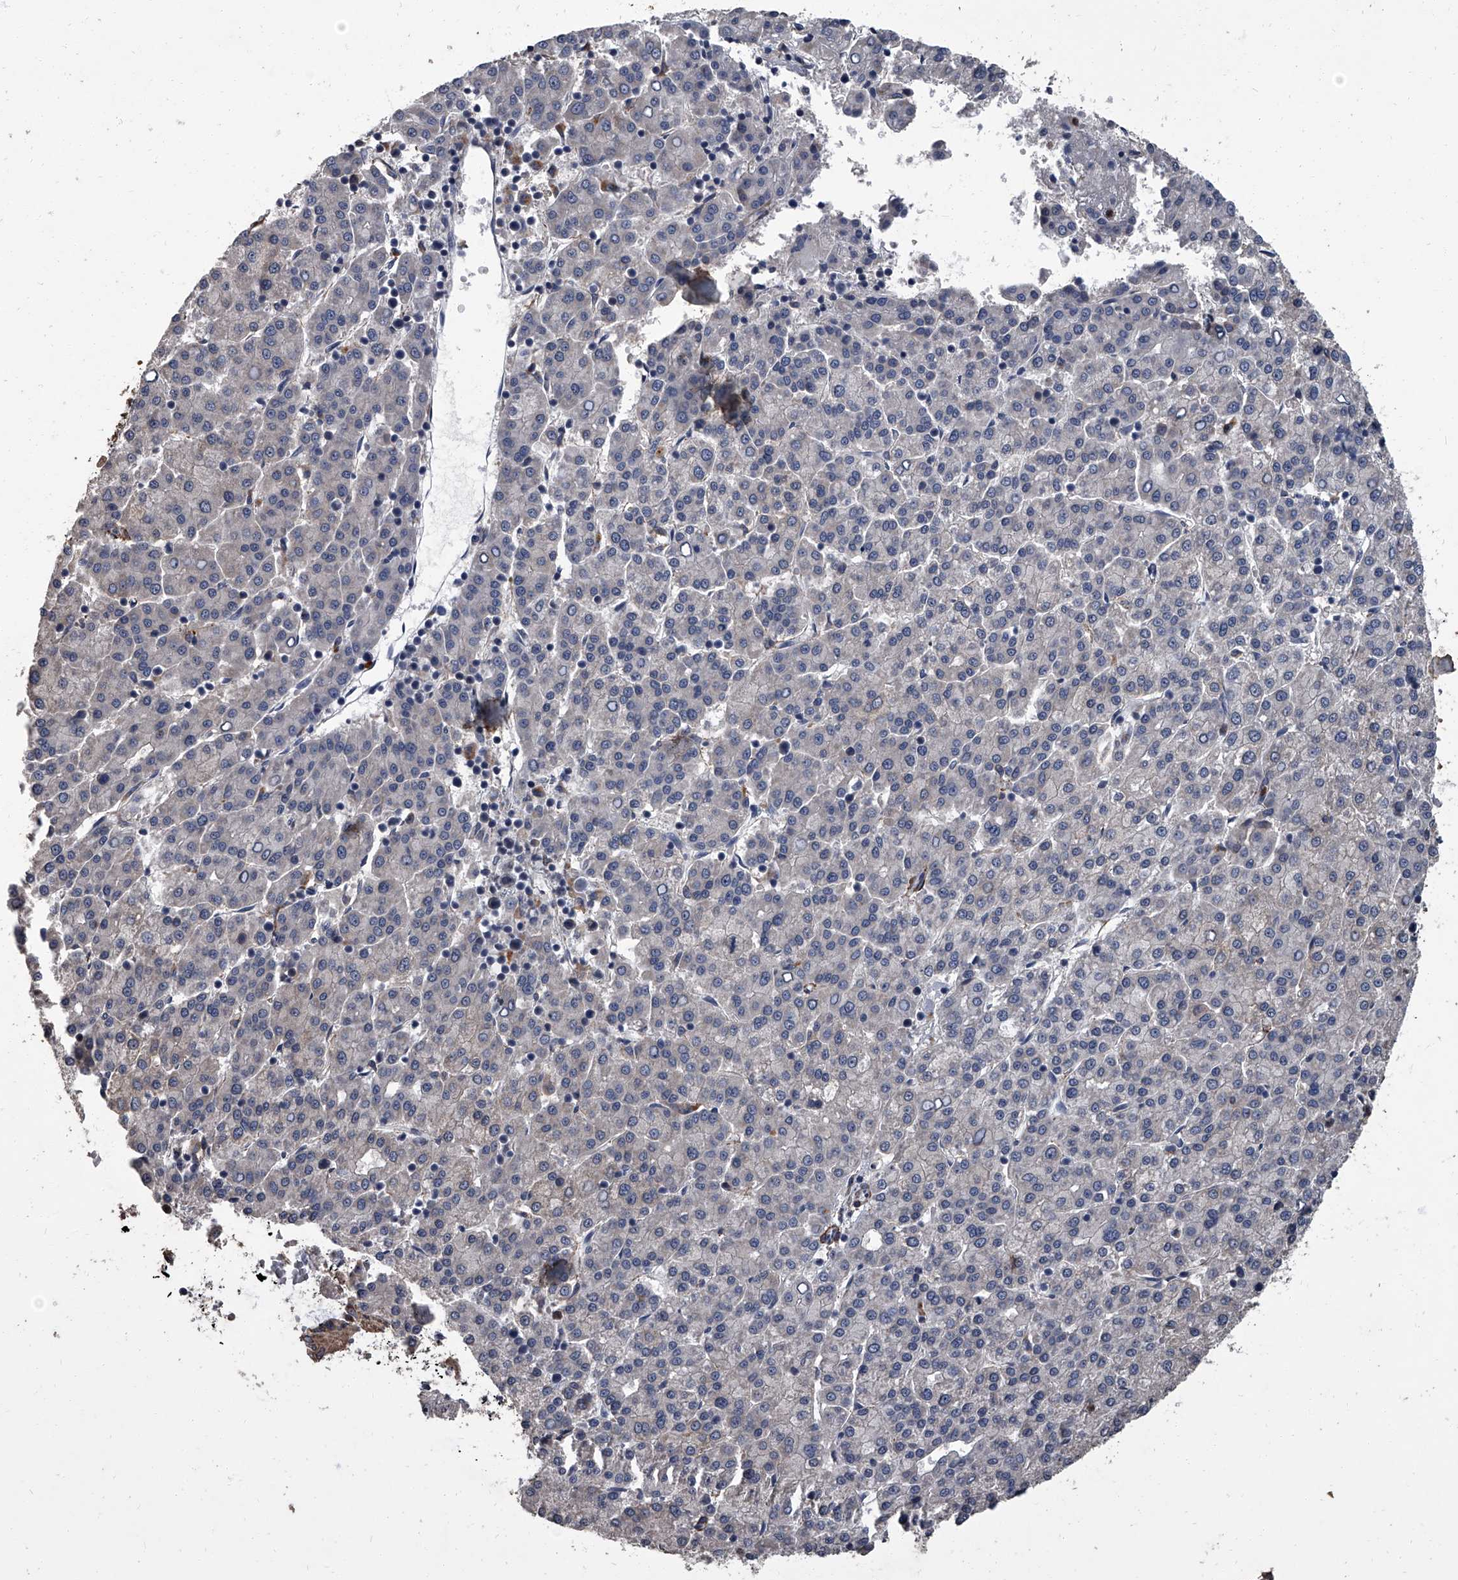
{"staining": {"intensity": "negative", "quantity": "none", "location": "none"}, "tissue": "liver cancer", "cell_type": "Tumor cells", "image_type": "cancer", "snomed": [{"axis": "morphology", "description": "Carcinoma, Hepatocellular, NOS"}, {"axis": "topography", "description": "Liver"}], "caption": "Human liver cancer stained for a protein using immunohistochemistry demonstrates no positivity in tumor cells.", "gene": "SIRT4", "patient": {"sex": "female", "age": 58}}